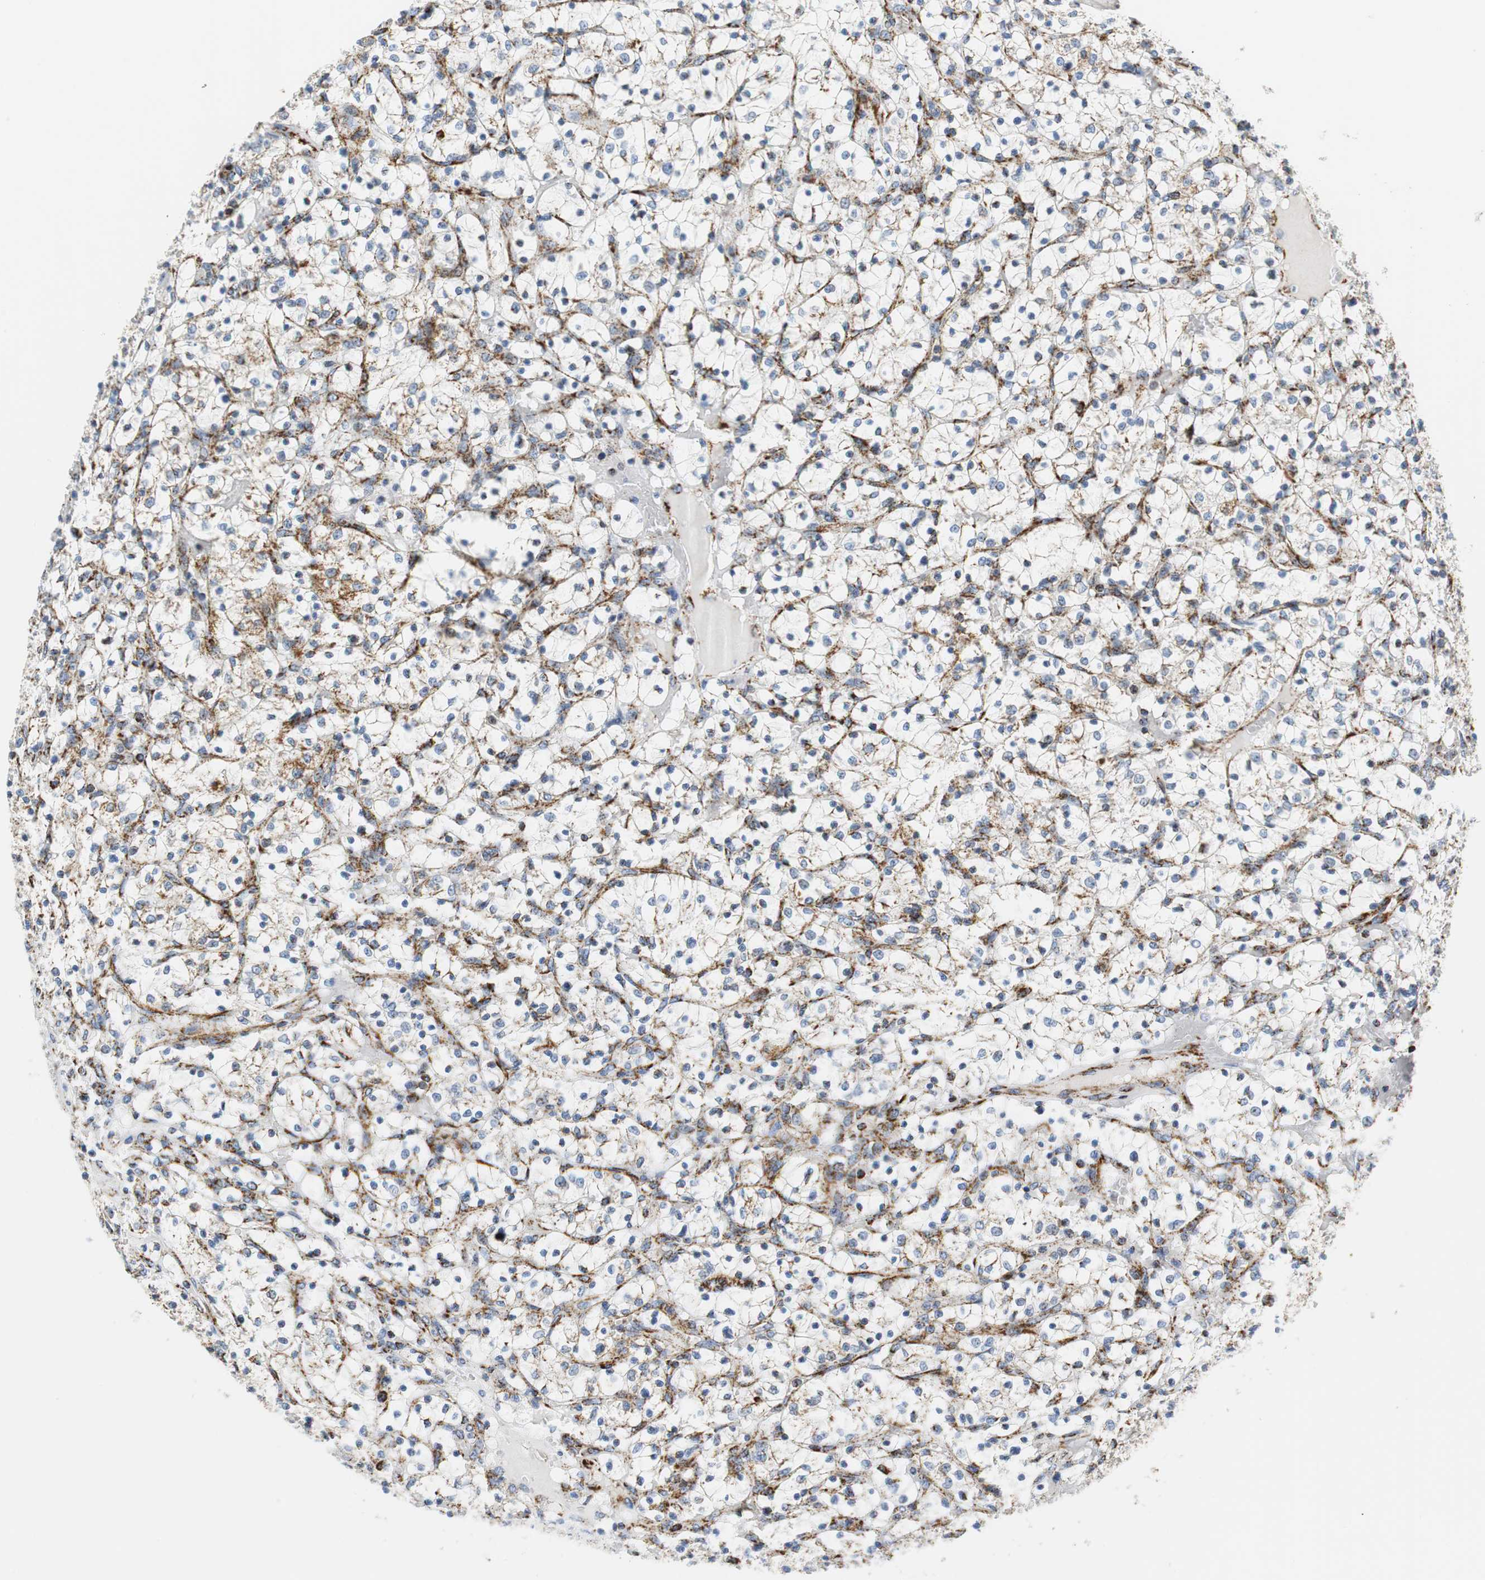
{"staining": {"intensity": "strong", "quantity": "<25%", "location": "cytoplasmic/membranous"}, "tissue": "renal cancer", "cell_type": "Tumor cells", "image_type": "cancer", "snomed": [{"axis": "morphology", "description": "Adenocarcinoma, NOS"}, {"axis": "topography", "description": "Kidney"}], "caption": "About <25% of tumor cells in renal cancer demonstrate strong cytoplasmic/membranous protein staining as visualized by brown immunohistochemical staining.", "gene": "C1QTNF7", "patient": {"sex": "female", "age": 69}}